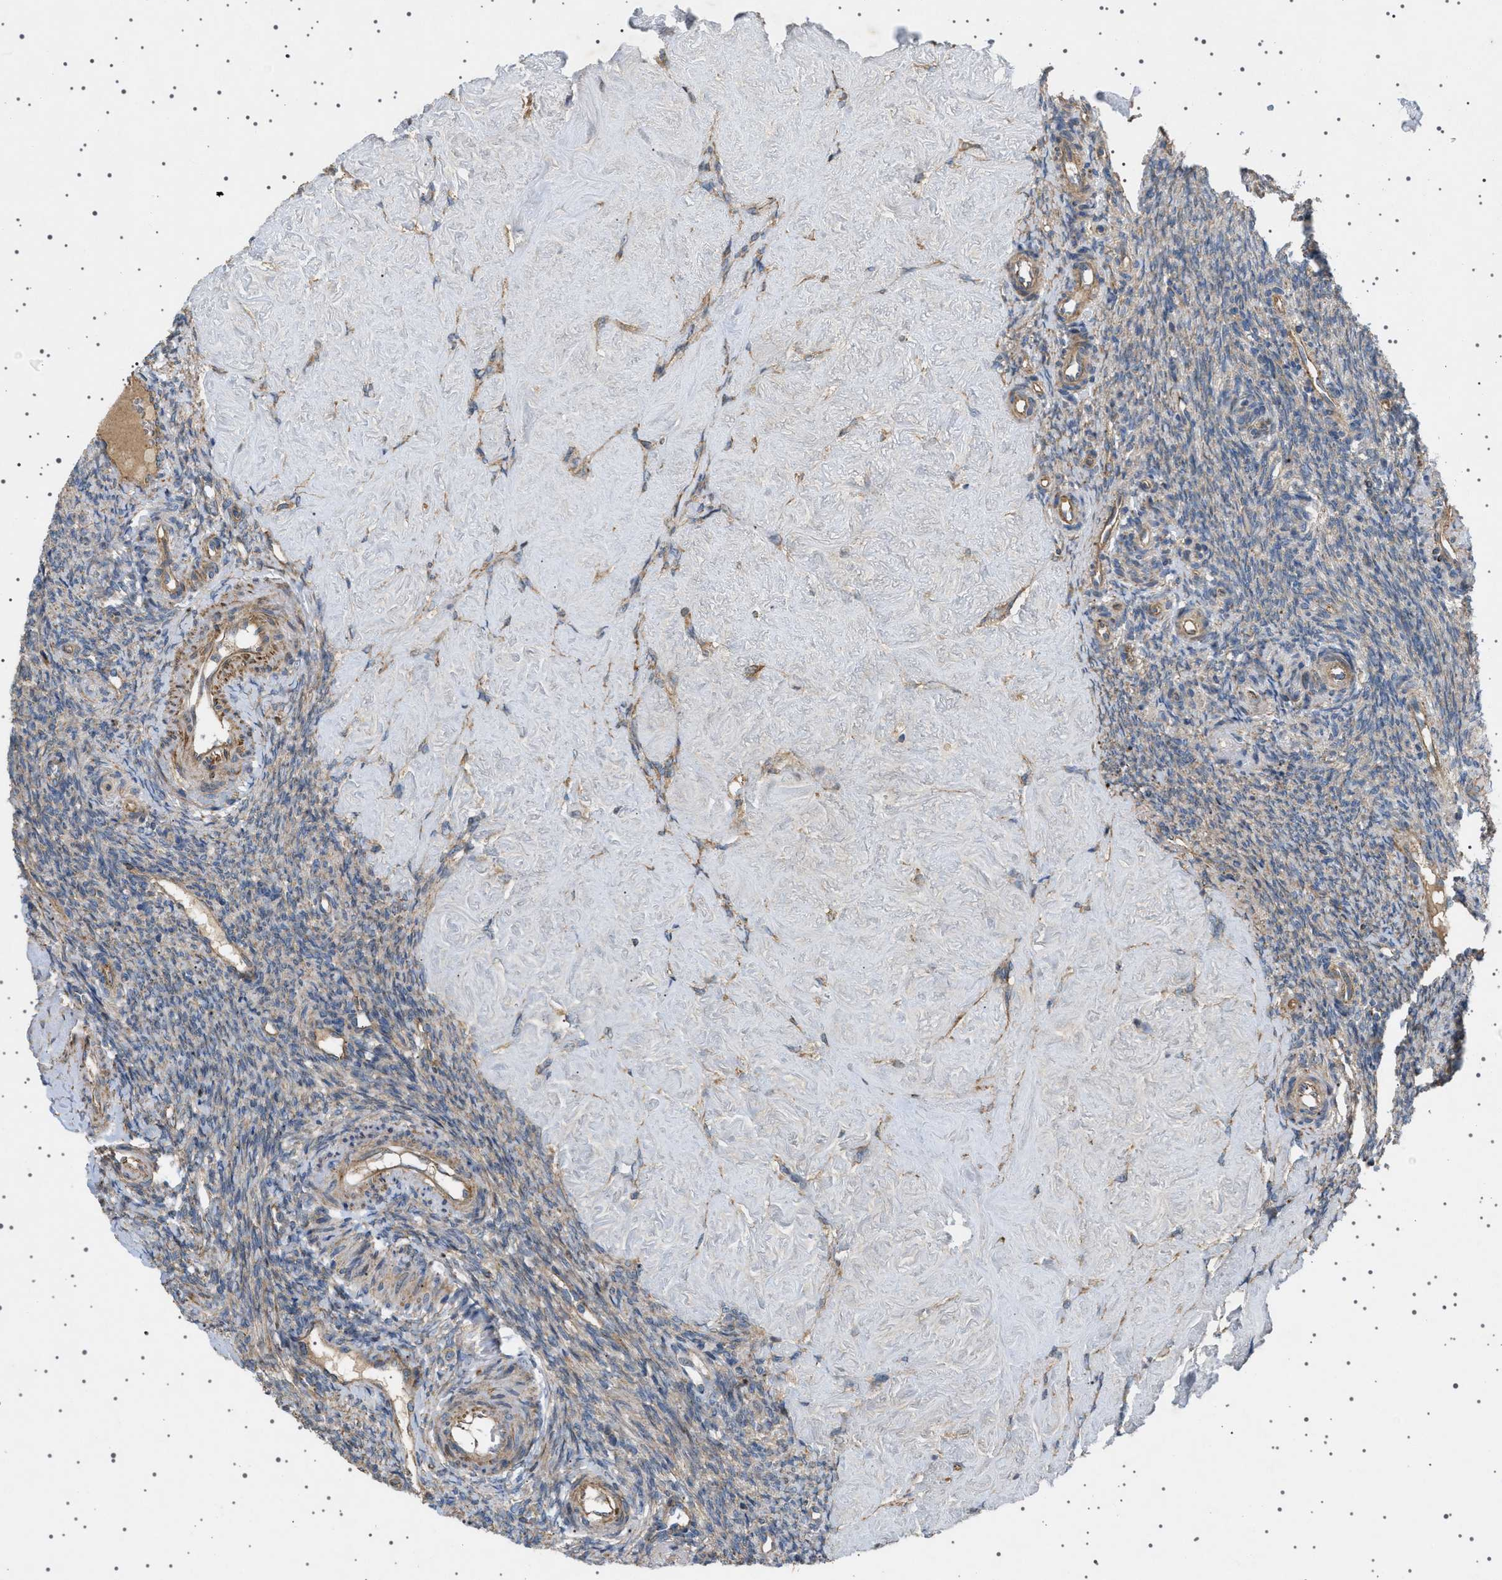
{"staining": {"intensity": "moderate", "quantity": ">75%", "location": "cytoplasmic/membranous"}, "tissue": "ovary", "cell_type": "Follicle cells", "image_type": "normal", "snomed": [{"axis": "morphology", "description": "Normal tissue, NOS"}, {"axis": "topography", "description": "Ovary"}], "caption": "IHC (DAB) staining of benign ovary displays moderate cytoplasmic/membranous protein staining in about >75% of follicle cells. Nuclei are stained in blue.", "gene": "CCDC186", "patient": {"sex": "female", "age": 41}}